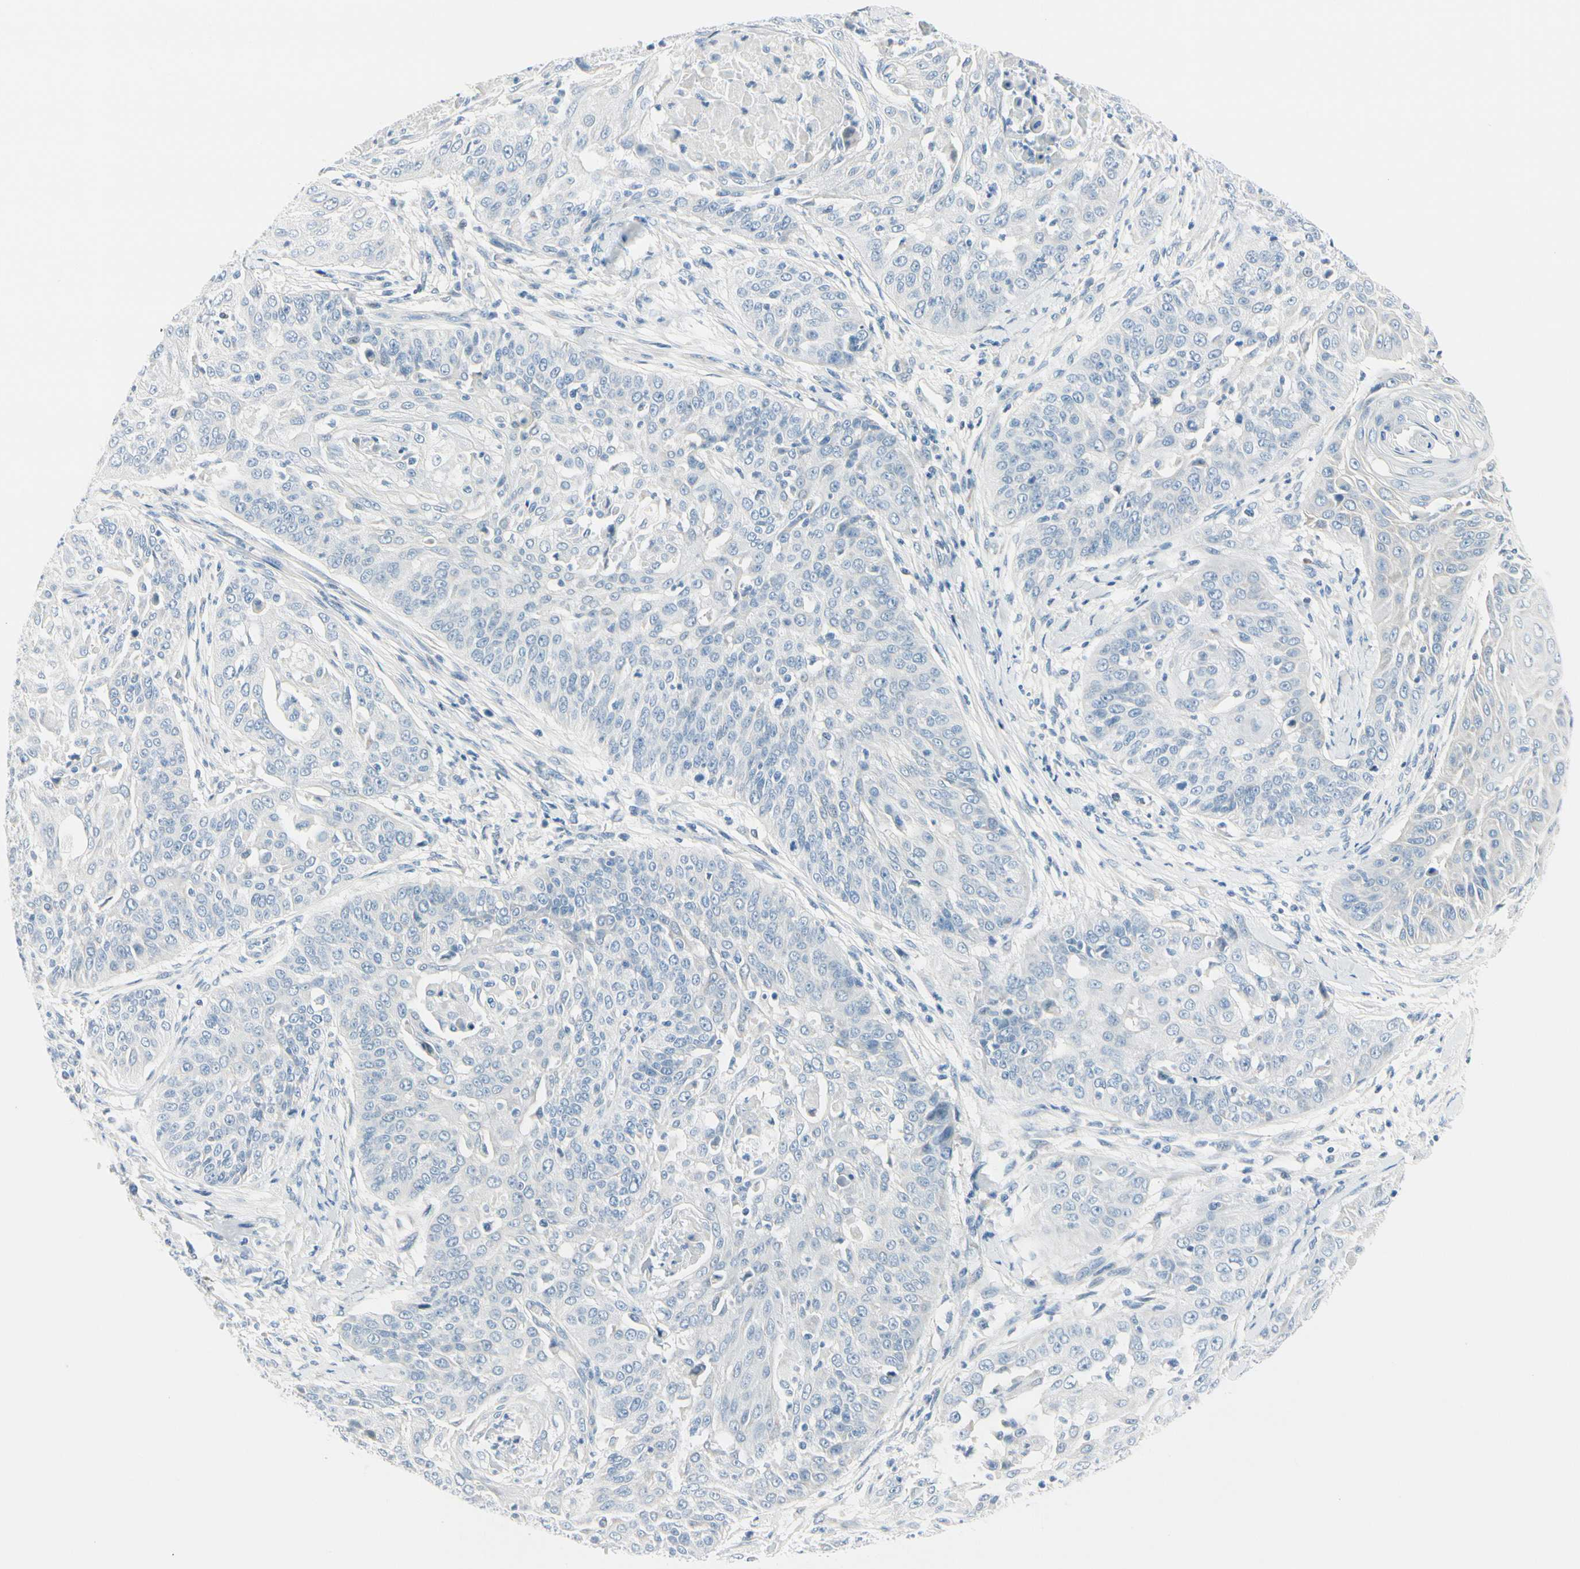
{"staining": {"intensity": "negative", "quantity": "none", "location": "none"}, "tissue": "cervical cancer", "cell_type": "Tumor cells", "image_type": "cancer", "snomed": [{"axis": "morphology", "description": "Squamous cell carcinoma, NOS"}, {"axis": "topography", "description": "Cervix"}], "caption": "The histopathology image demonstrates no staining of tumor cells in cervical cancer. (Stains: DAB immunohistochemistry (IHC) with hematoxylin counter stain, Microscopy: brightfield microscopy at high magnification).", "gene": "PEBP1", "patient": {"sex": "female", "age": 64}}